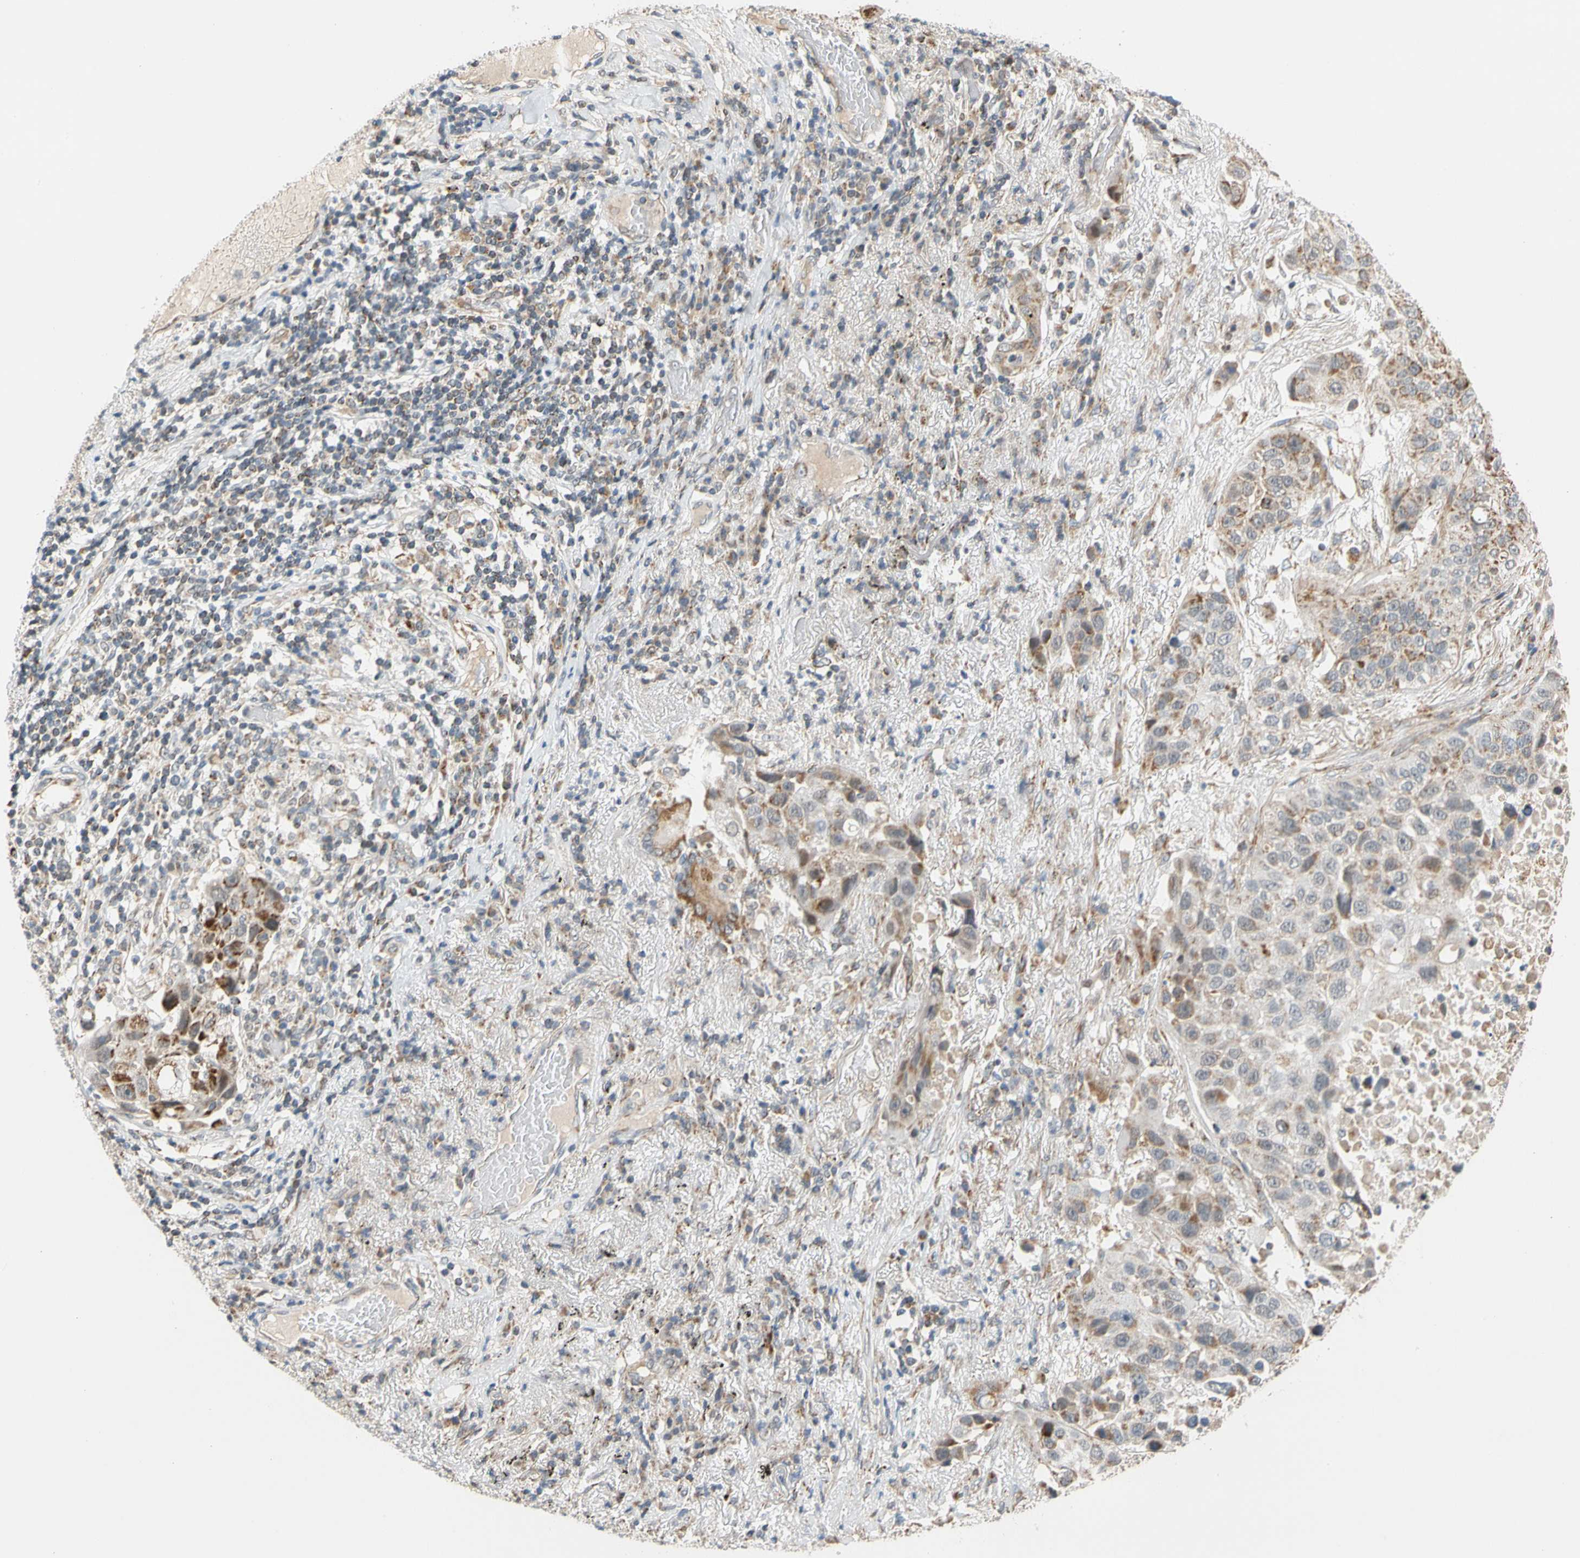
{"staining": {"intensity": "moderate", "quantity": "25%-75%", "location": "cytoplasmic/membranous"}, "tissue": "lung cancer", "cell_type": "Tumor cells", "image_type": "cancer", "snomed": [{"axis": "morphology", "description": "Squamous cell carcinoma, NOS"}, {"axis": "topography", "description": "Lung"}], "caption": "IHC image of human lung cancer stained for a protein (brown), which shows medium levels of moderate cytoplasmic/membranous staining in about 25%-75% of tumor cells.", "gene": "SFXN3", "patient": {"sex": "male", "age": 57}}